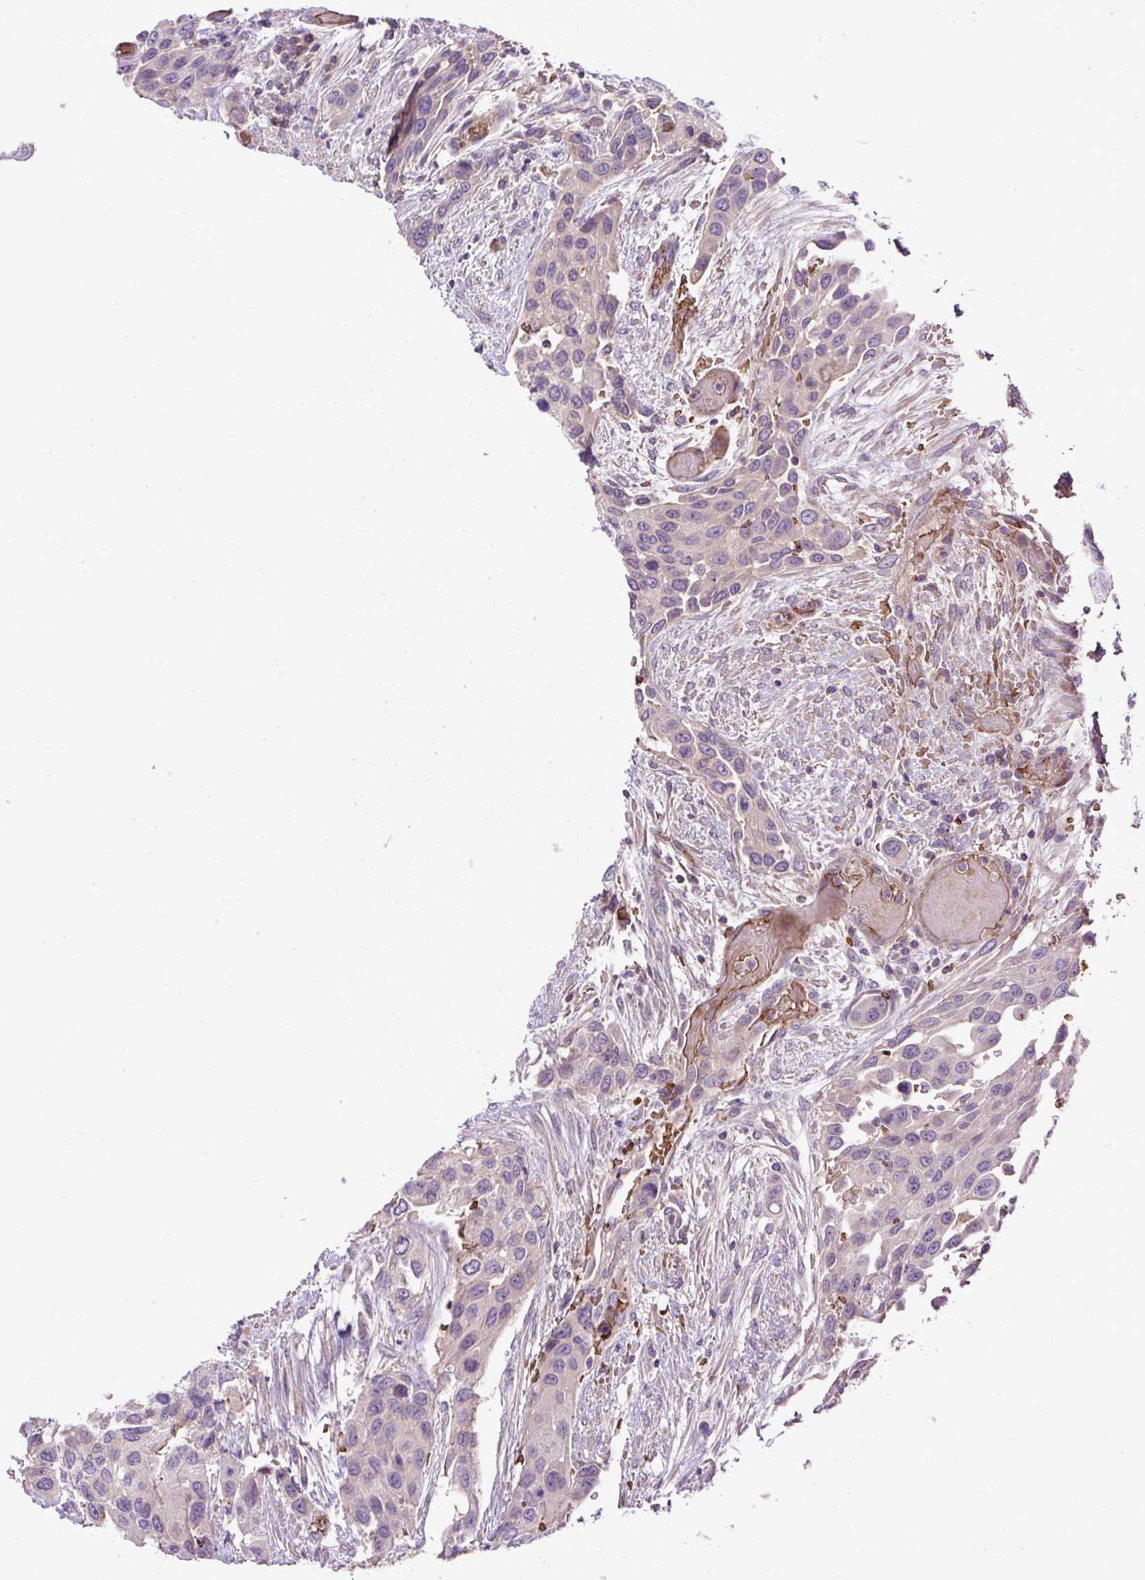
{"staining": {"intensity": "negative", "quantity": "none", "location": "none"}, "tissue": "urothelial cancer", "cell_type": "Tumor cells", "image_type": "cancer", "snomed": [{"axis": "morphology", "description": "Normal tissue, NOS"}, {"axis": "morphology", "description": "Urothelial carcinoma, High grade"}, {"axis": "topography", "description": "Vascular tissue"}, {"axis": "topography", "description": "Urinary bladder"}], "caption": "Urothelial cancer was stained to show a protein in brown. There is no significant positivity in tumor cells.", "gene": "CXCL13", "patient": {"sex": "female", "age": 56}}